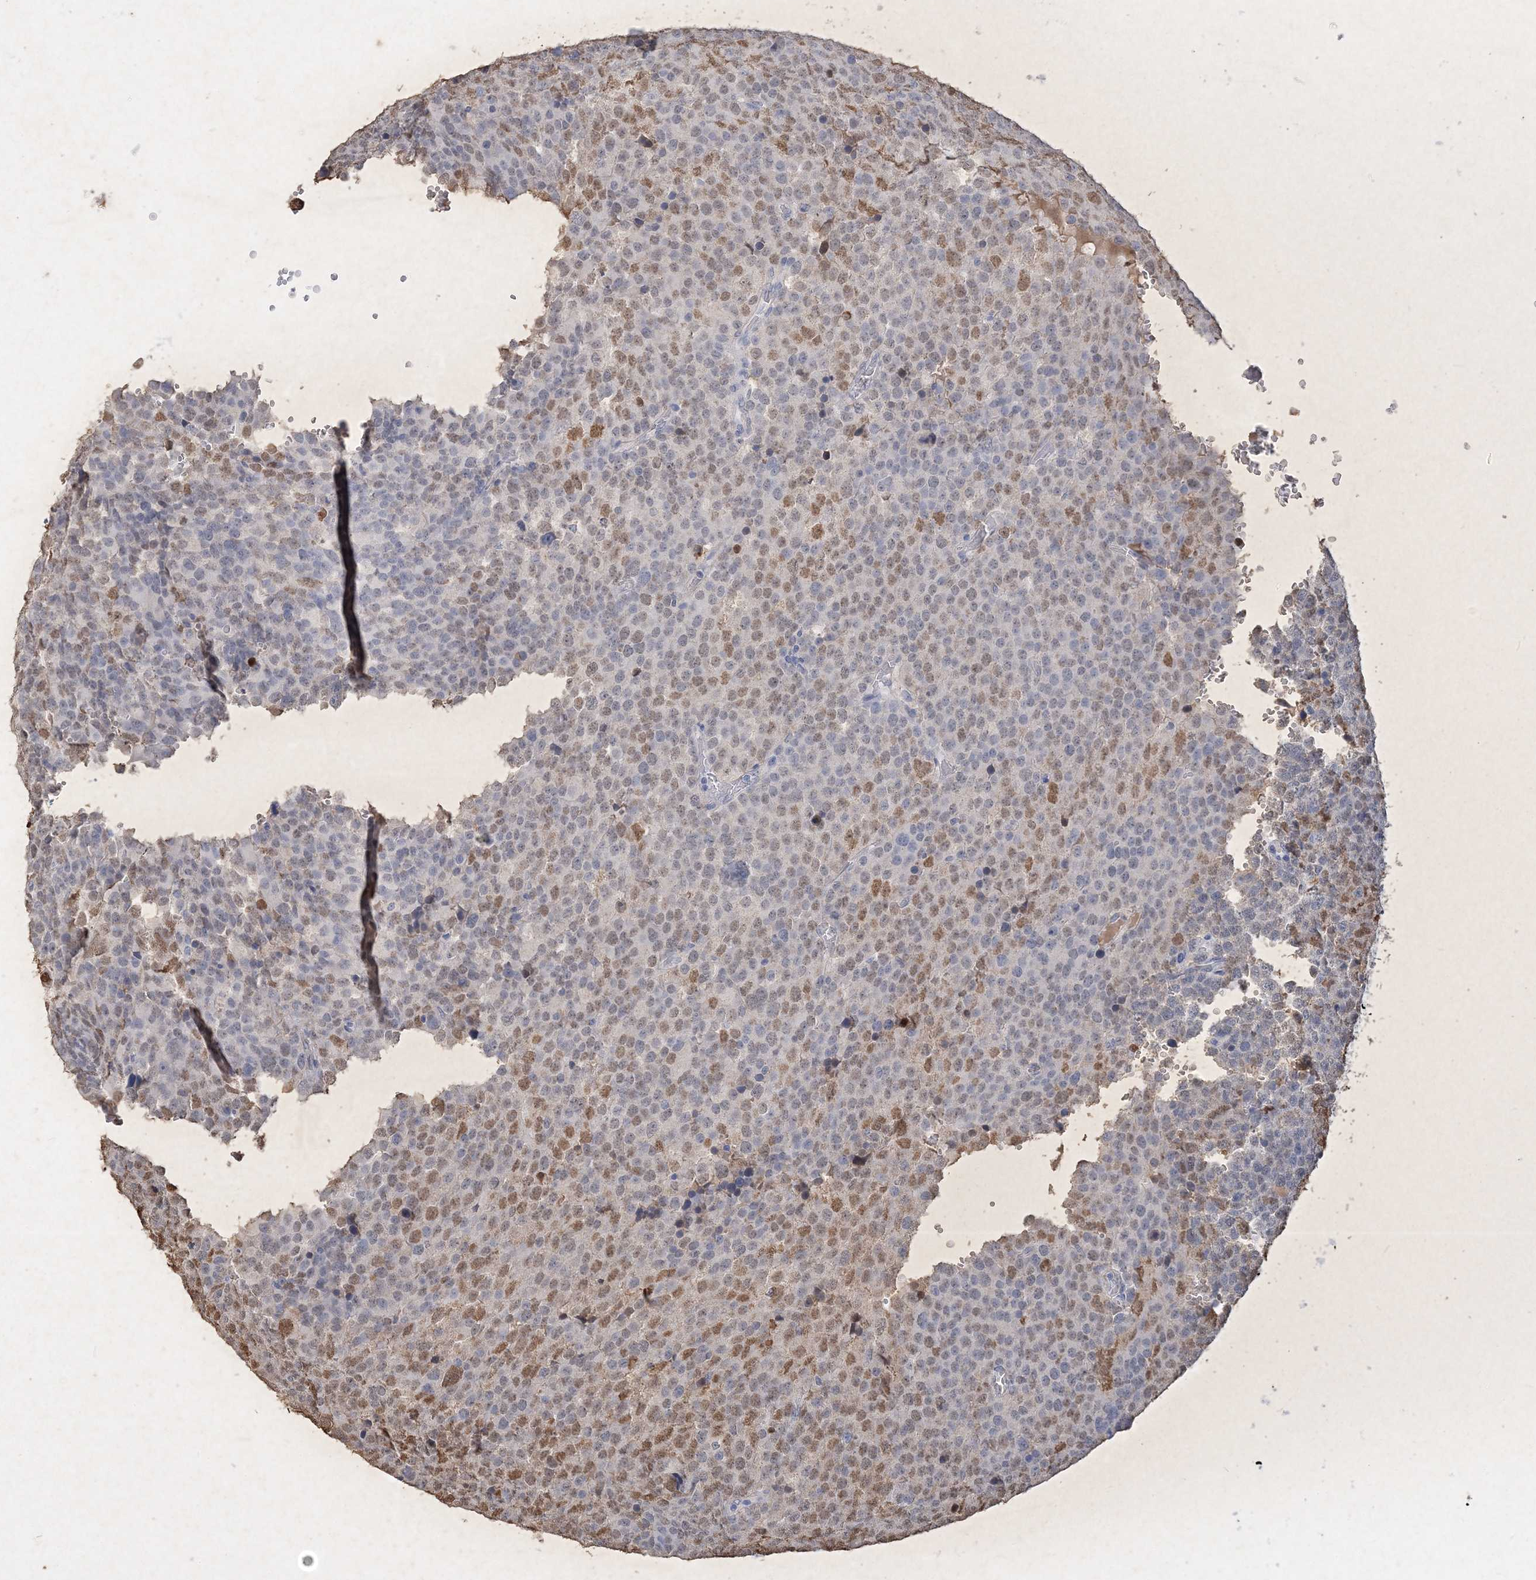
{"staining": {"intensity": "moderate", "quantity": "<25%", "location": "nuclear"}, "tissue": "testis cancer", "cell_type": "Tumor cells", "image_type": "cancer", "snomed": [{"axis": "morphology", "description": "Seminoma, NOS"}, {"axis": "topography", "description": "Testis"}], "caption": "Immunohistochemistry (IHC) staining of seminoma (testis), which exhibits low levels of moderate nuclear staining in about <25% of tumor cells indicating moderate nuclear protein expression. The staining was performed using DAB (3,3'-diaminobenzidine) (brown) for protein detection and nuclei were counterstained in hematoxylin (blue).", "gene": "C11orf58", "patient": {"sex": "male", "age": 71}}